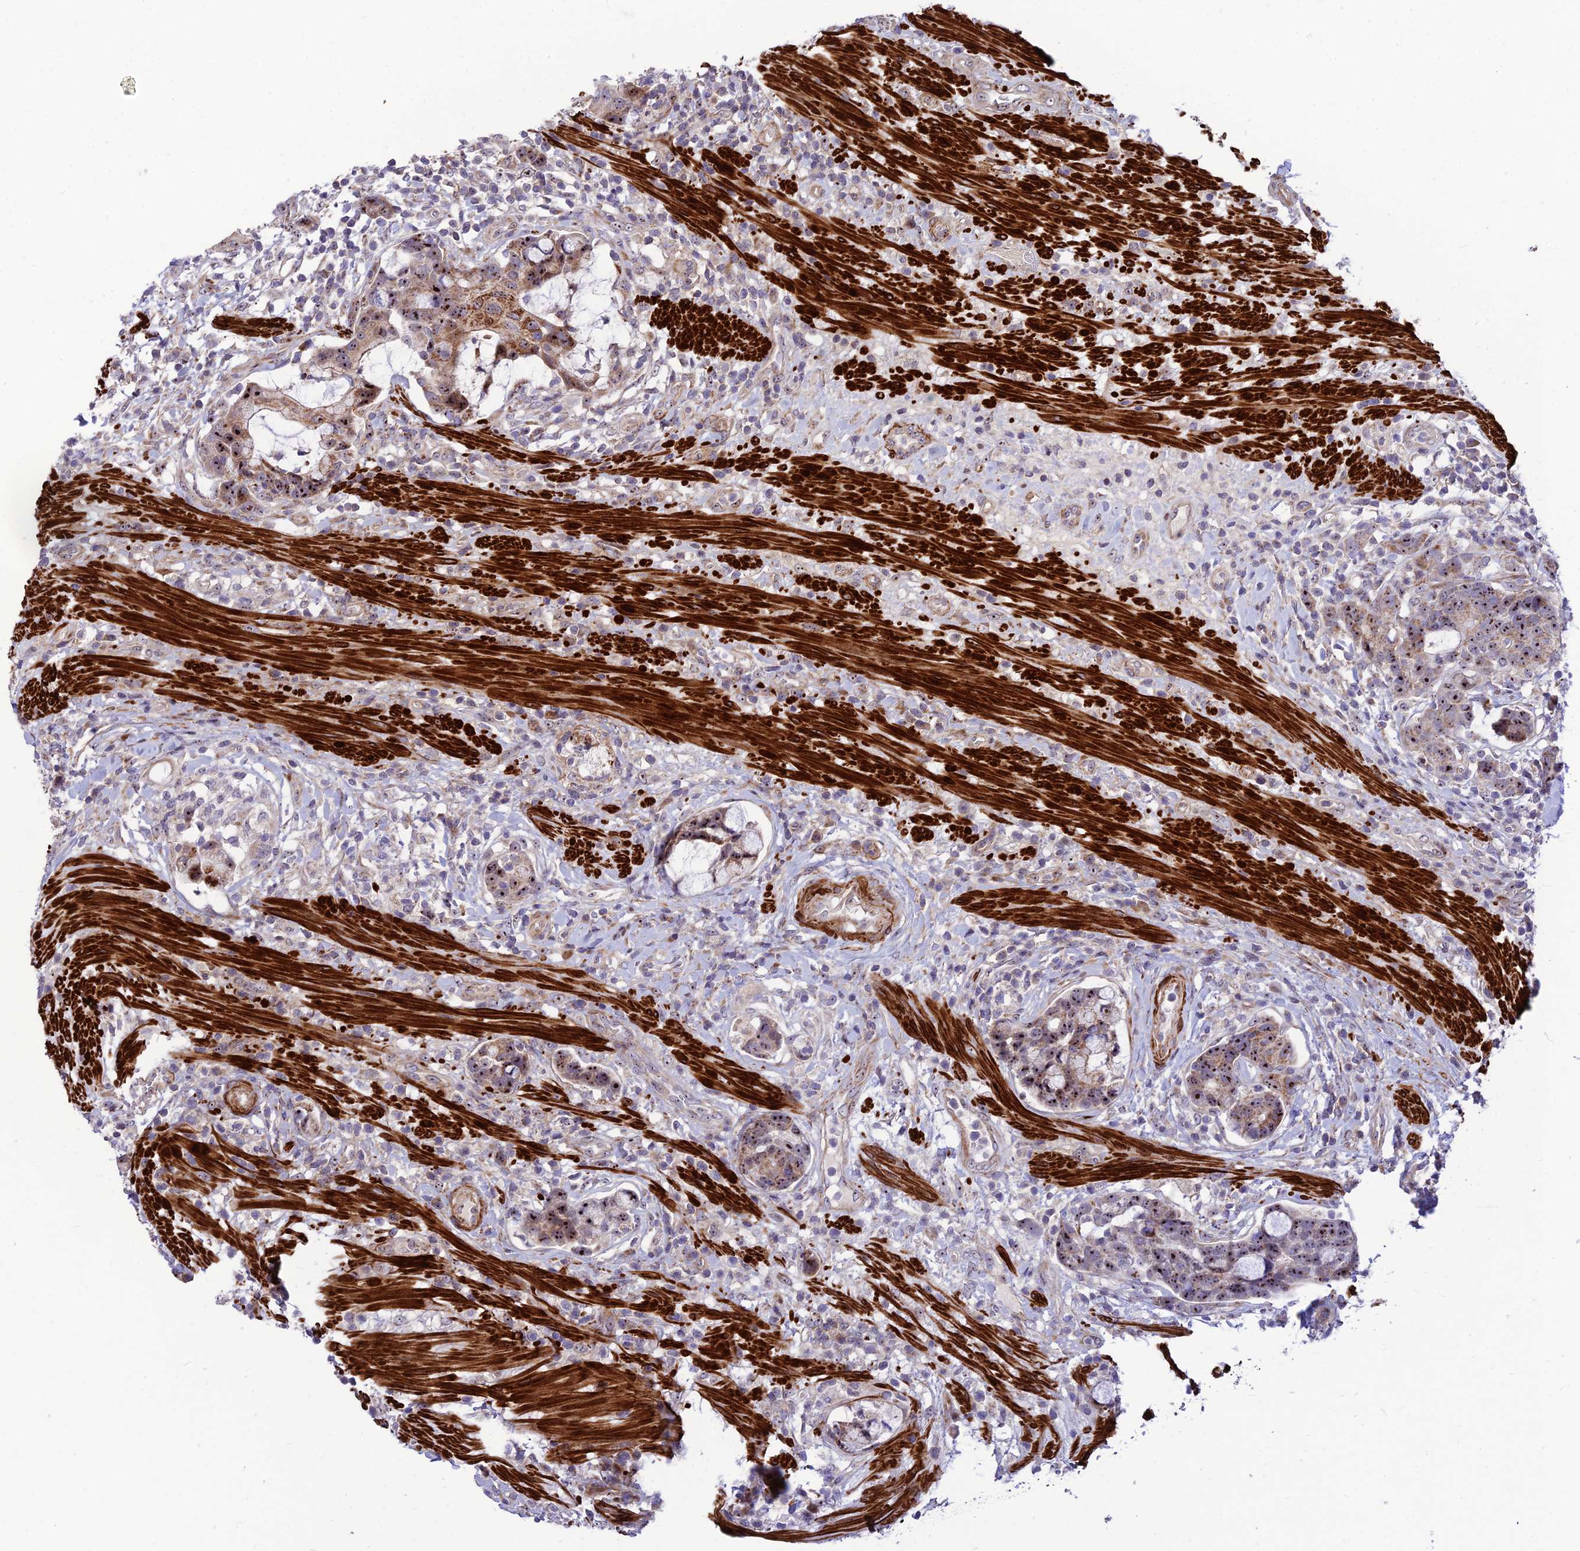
{"staining": {"intensity": "strong", "quantity": "25%-75%", "location": "nuclear"}, "tissue": "colorectal cancer", "cell_type": "Tumor cells", "image_type": "cancer", "snomed": [{"axis": "morphology", "description": "Adenocarcinoma, NOS"}, {"axis": "topography", "description": "Colon"}], "caption": "Immunohistochemistry photomicrograph of human adenocarcinoma (colorectal) stained for a protein (brown), which reveals high levels of strong nuclear staining in about 25%-75% of tumor cells.", "gene": "KBTBD7", "patient": {"sex": "female", "age": 82}}